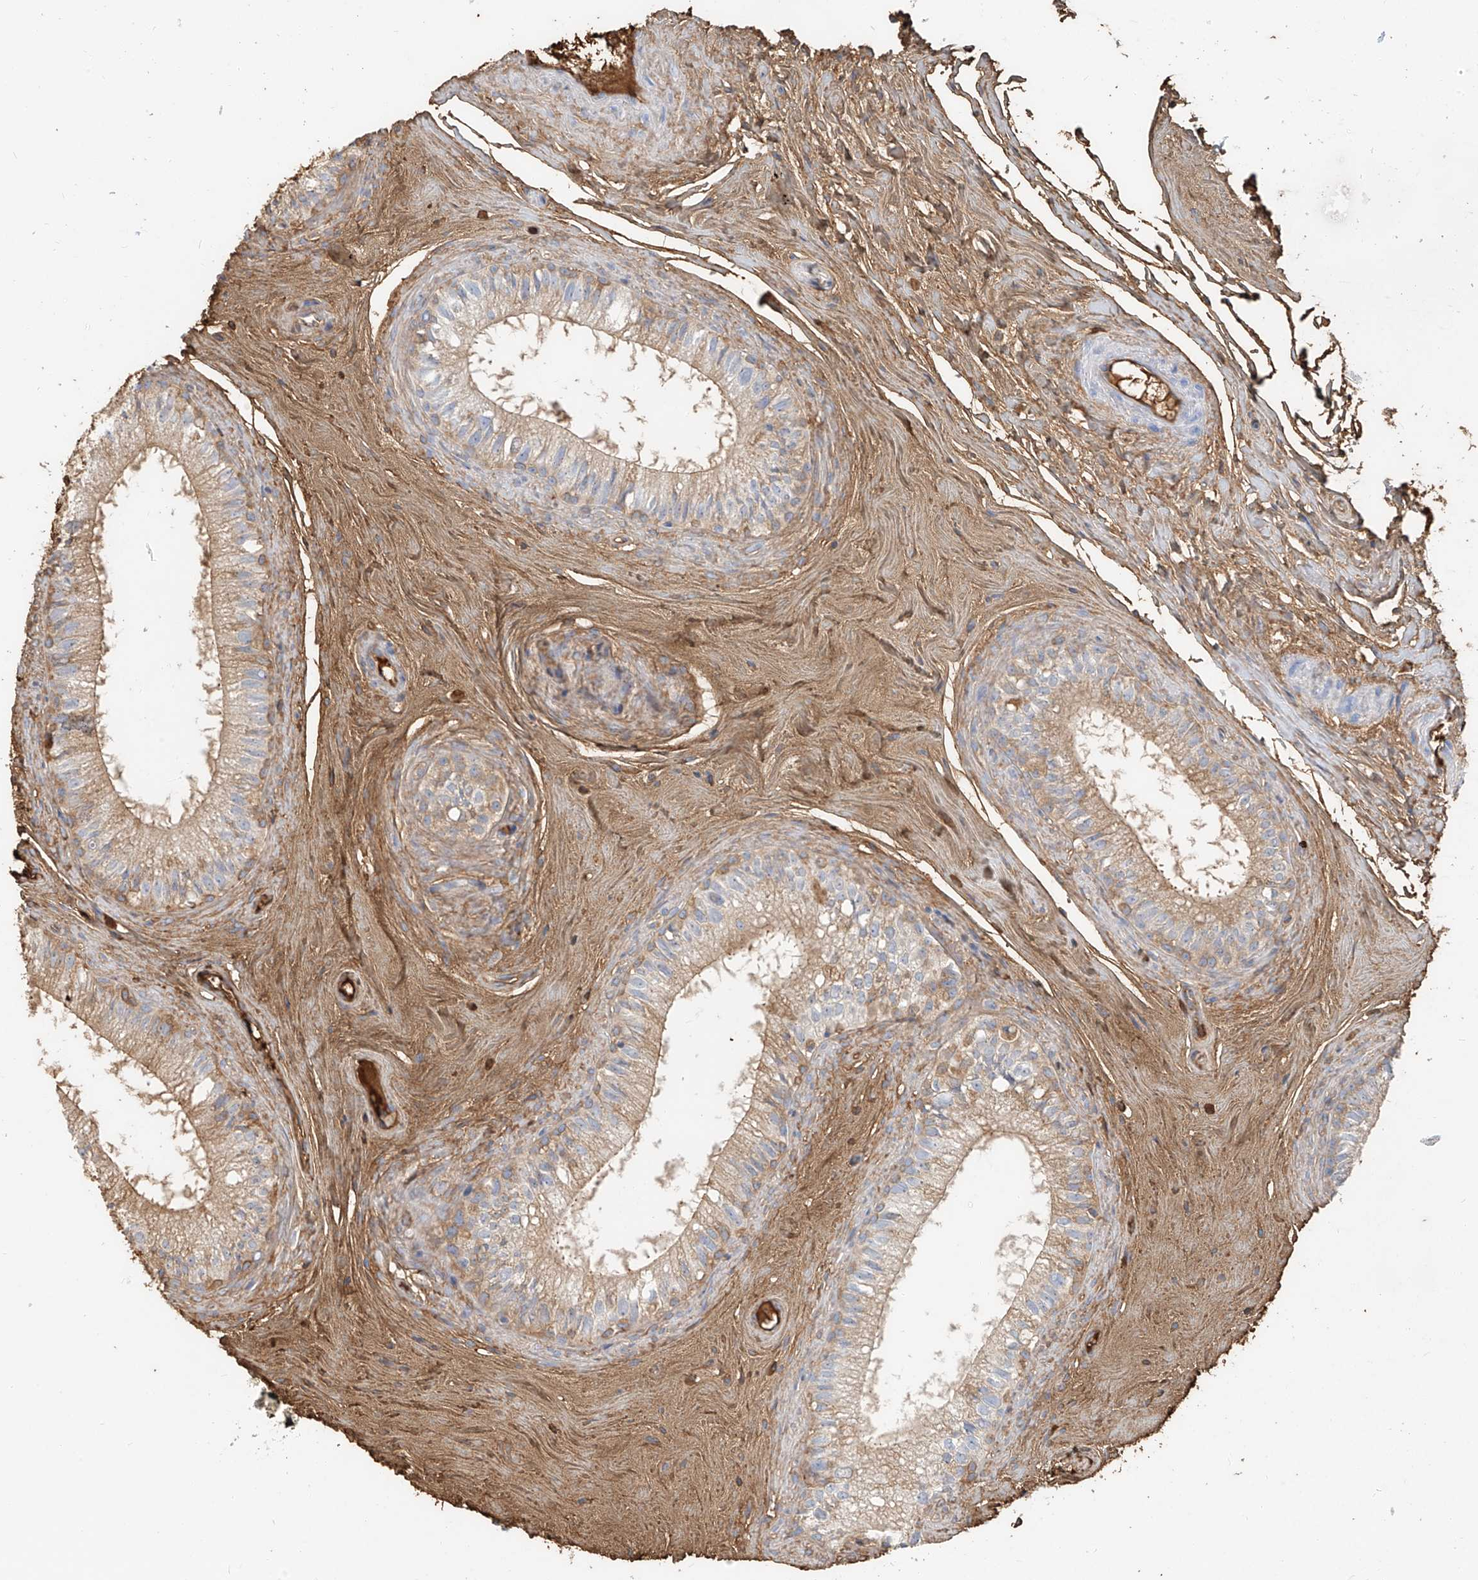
{"staining": {"intensity": "moderate", "quantity": "<25%", "location": "cytoplasmic/membranous"}, "tissue": "epididymis", "cell_type": "Glandular cells", "image_type": "normal", "snomed": [{"axis": "morphology", "description": "Normal tissue, NOS"}, {"axis": "topography", "description": "Epididymis"}], "caption": "Immunohistochemistry image of benign epididymis: human epididymis stained using immunohistochemistry exhibits low levels of moderate protein expression localized specifically in the cytoplasmic/membranous of glandular cells, appearing as a cytoplasmic/membranous brown color.", "gene": "ZFP30", "patient": {"sex": "male", "age": 71}}